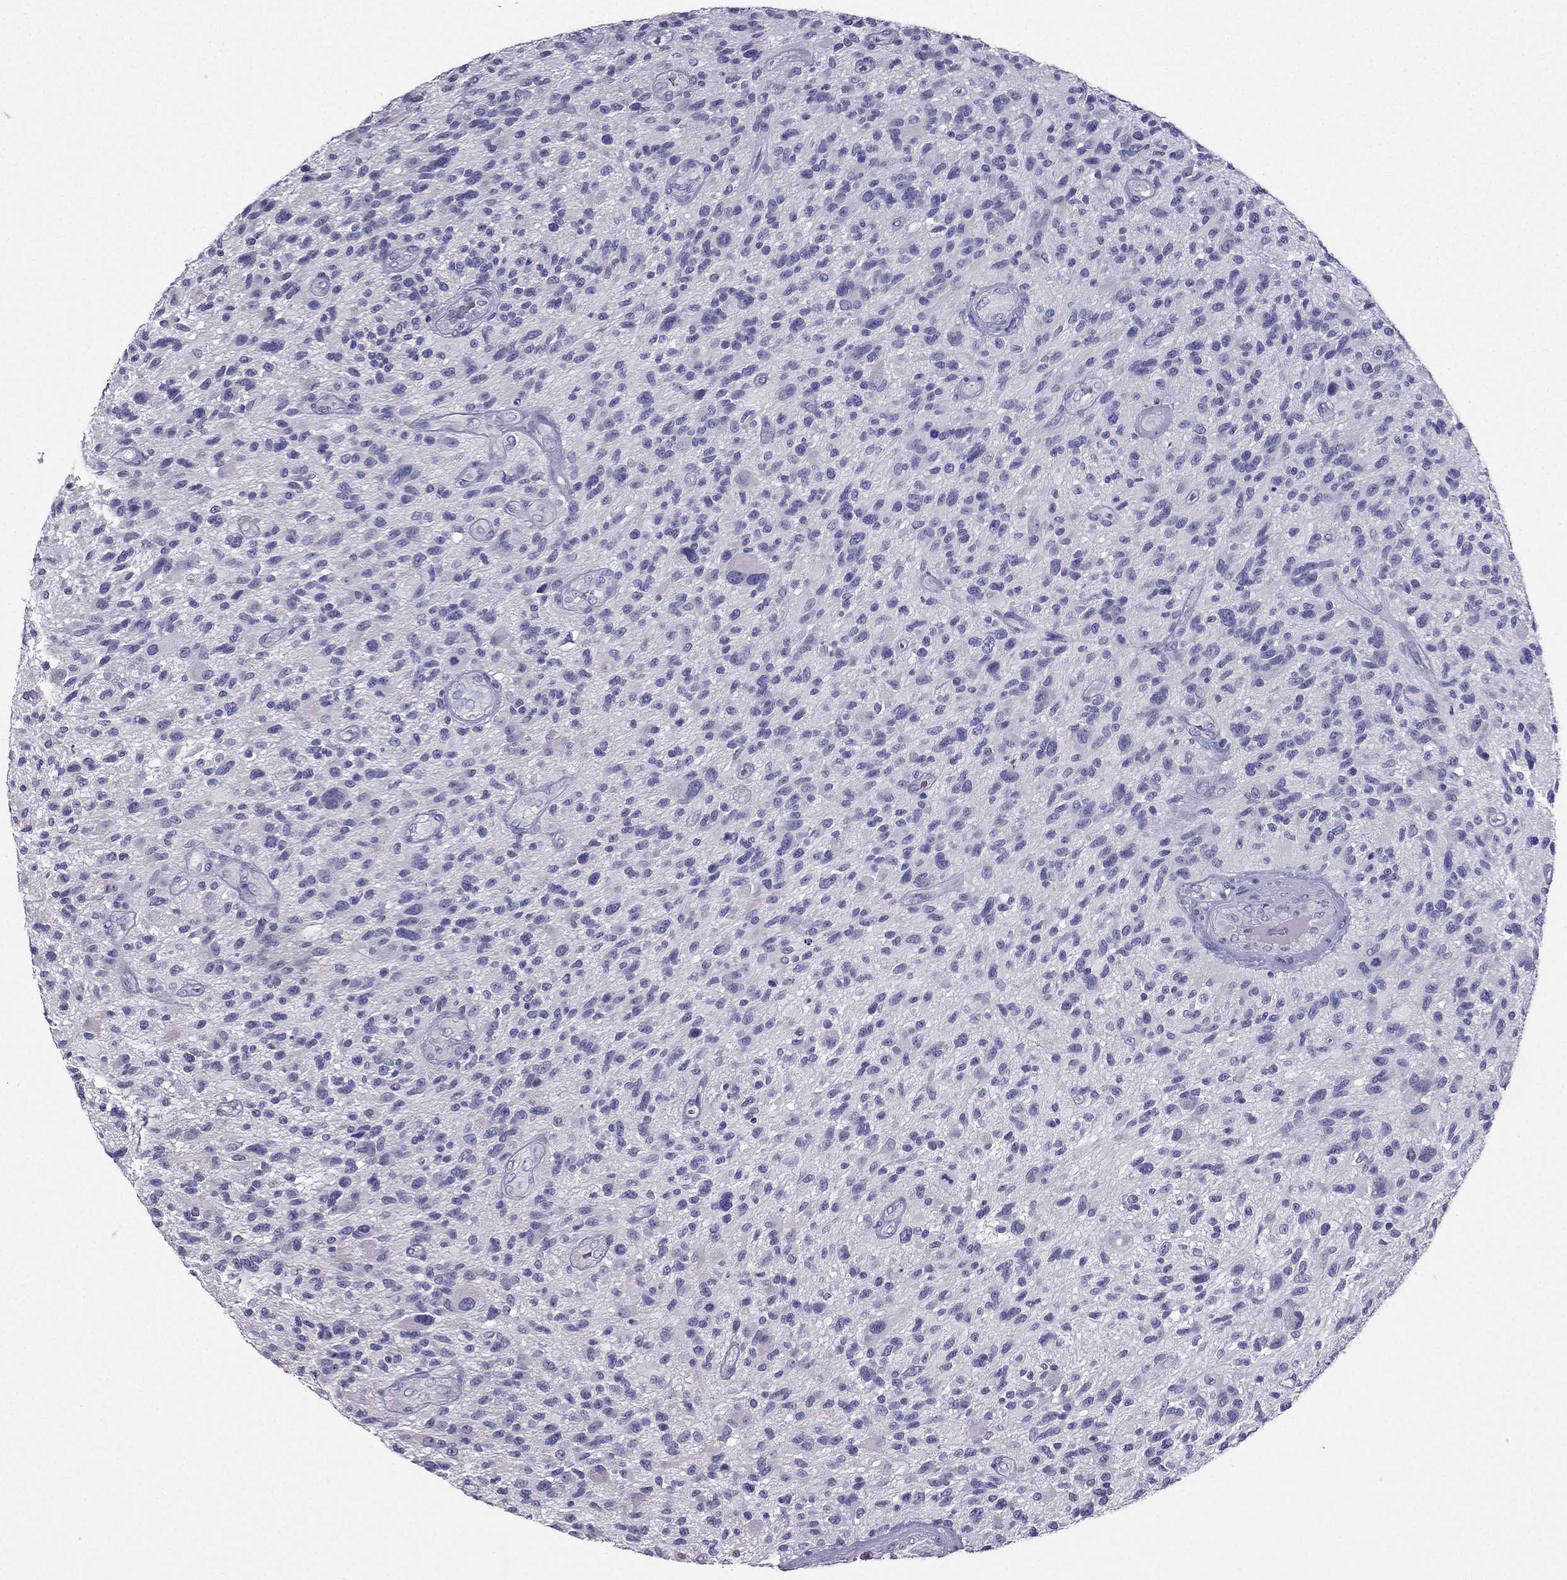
{"staining": {"intensity": "negative", "quantity": "none", "location": "none"}, "tissue": "glioma", "cell_type": "Tumor cells", "image_type": "cancer", "snomed": [{"axis": "morphology", "description": "Glioma, malignant, High grade"}, {"axis": "topography", "description": "Brain"}], "caption": "The histopathology image exhibits no significant positivity in tumor cells of glioma. Nuclei are stained in blue.", "gene": "ZNF541", "patient": {"sex": "male", "age": 47}}